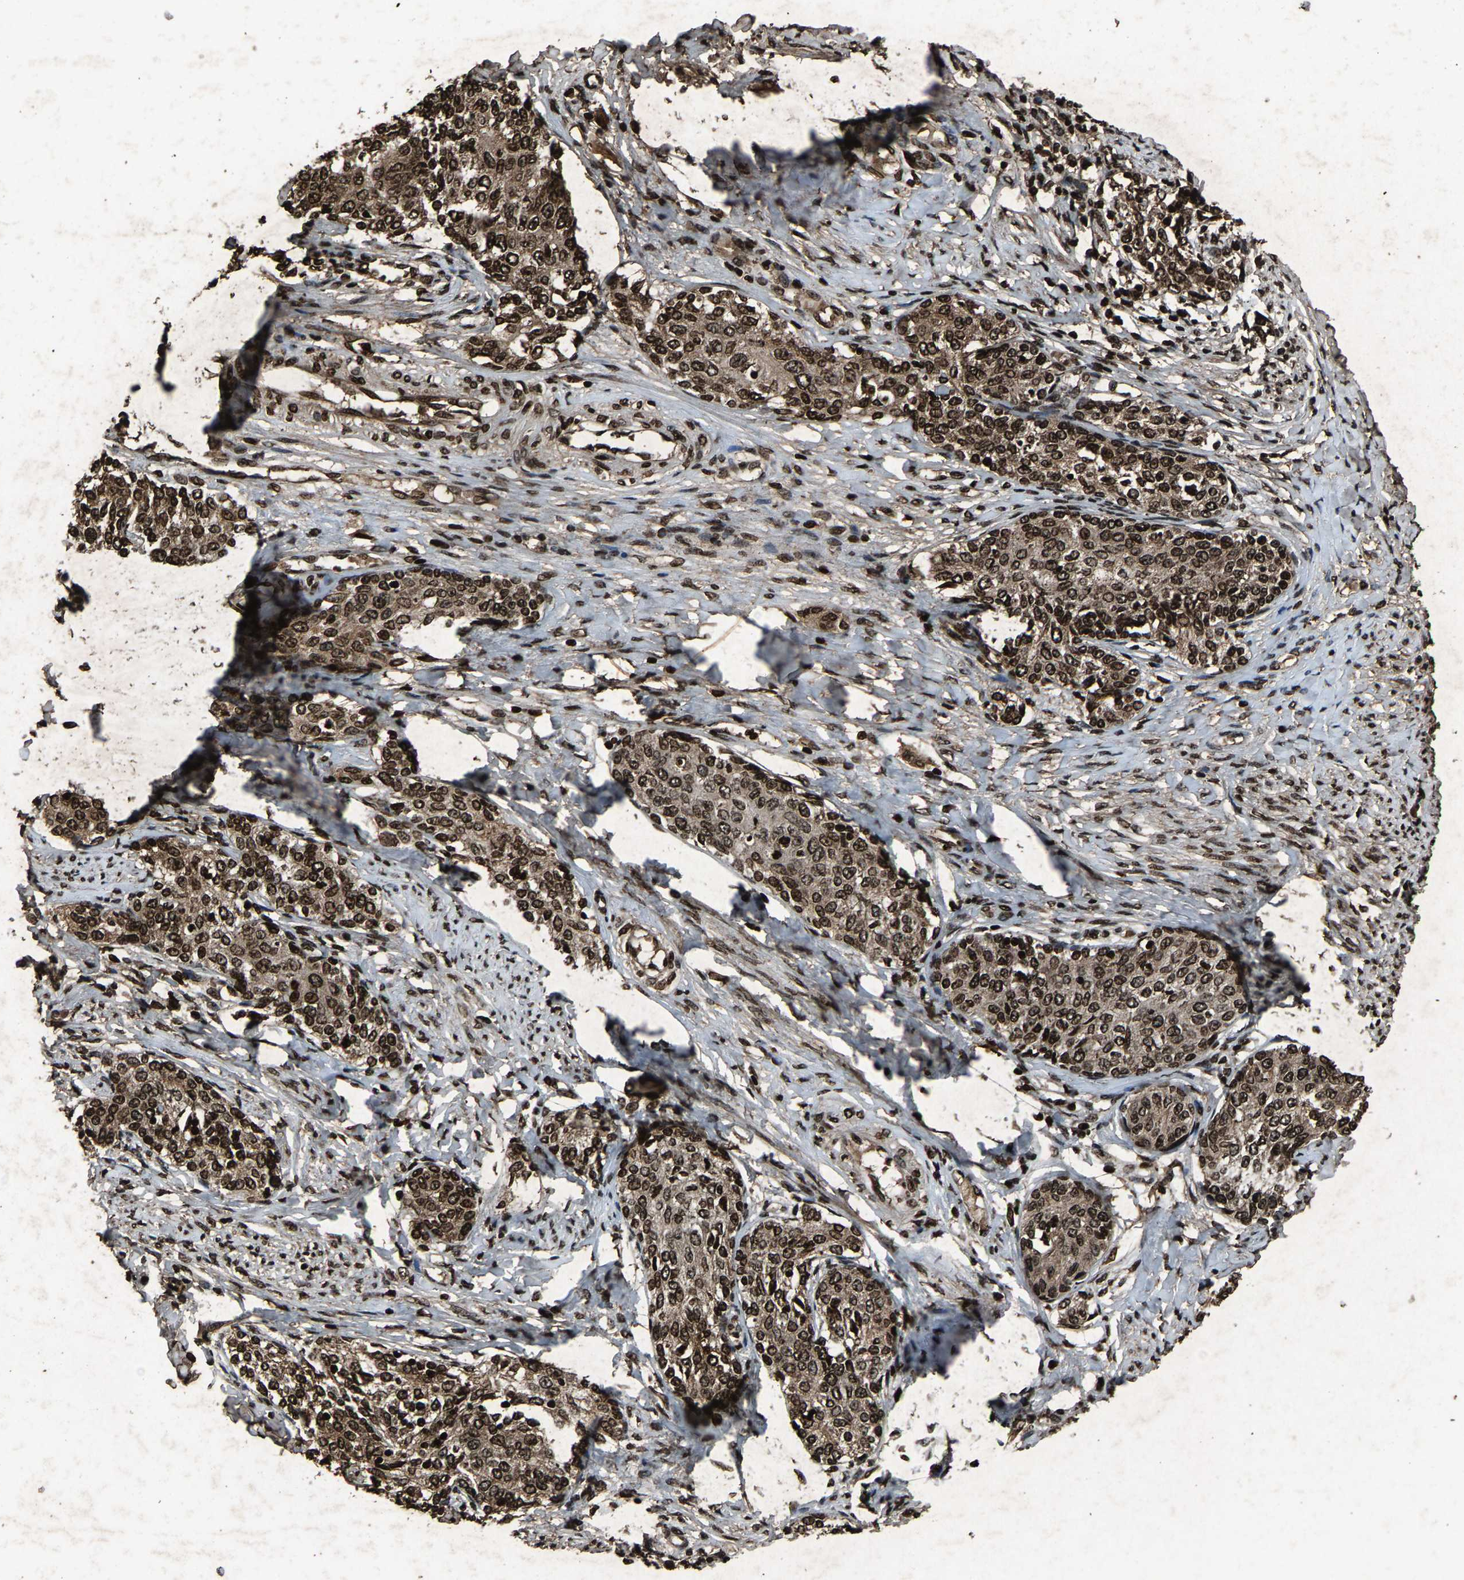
{"staining": {"intensity": "moderate", "quantity": ">75%", "location": "cytoplasmic/membranous,nuclear"}, "tissue": "cervical cancer", "cell_type": "Tumor cells", "image_type": "cancer", "snomed": [{"axis": "morphology", "description": "Squamous cell carcinoma, NOS"}, {"axis": "morphology", "description": "Adenocarcinoma, NOS"}, {"axis": "topography", "description": "Cervix"}], "caption": "Immunohistochemical staining of cervical cancer (adenocarcinoma) exhibits moderate cytoplasmic/membranous and nuclear protein expression in about >75% of tumor cells. (Brightfield microscopy of DAB IHC at high magnification).", "gene": "H4C1", "patient": {"sex": "female", "age": 52}}